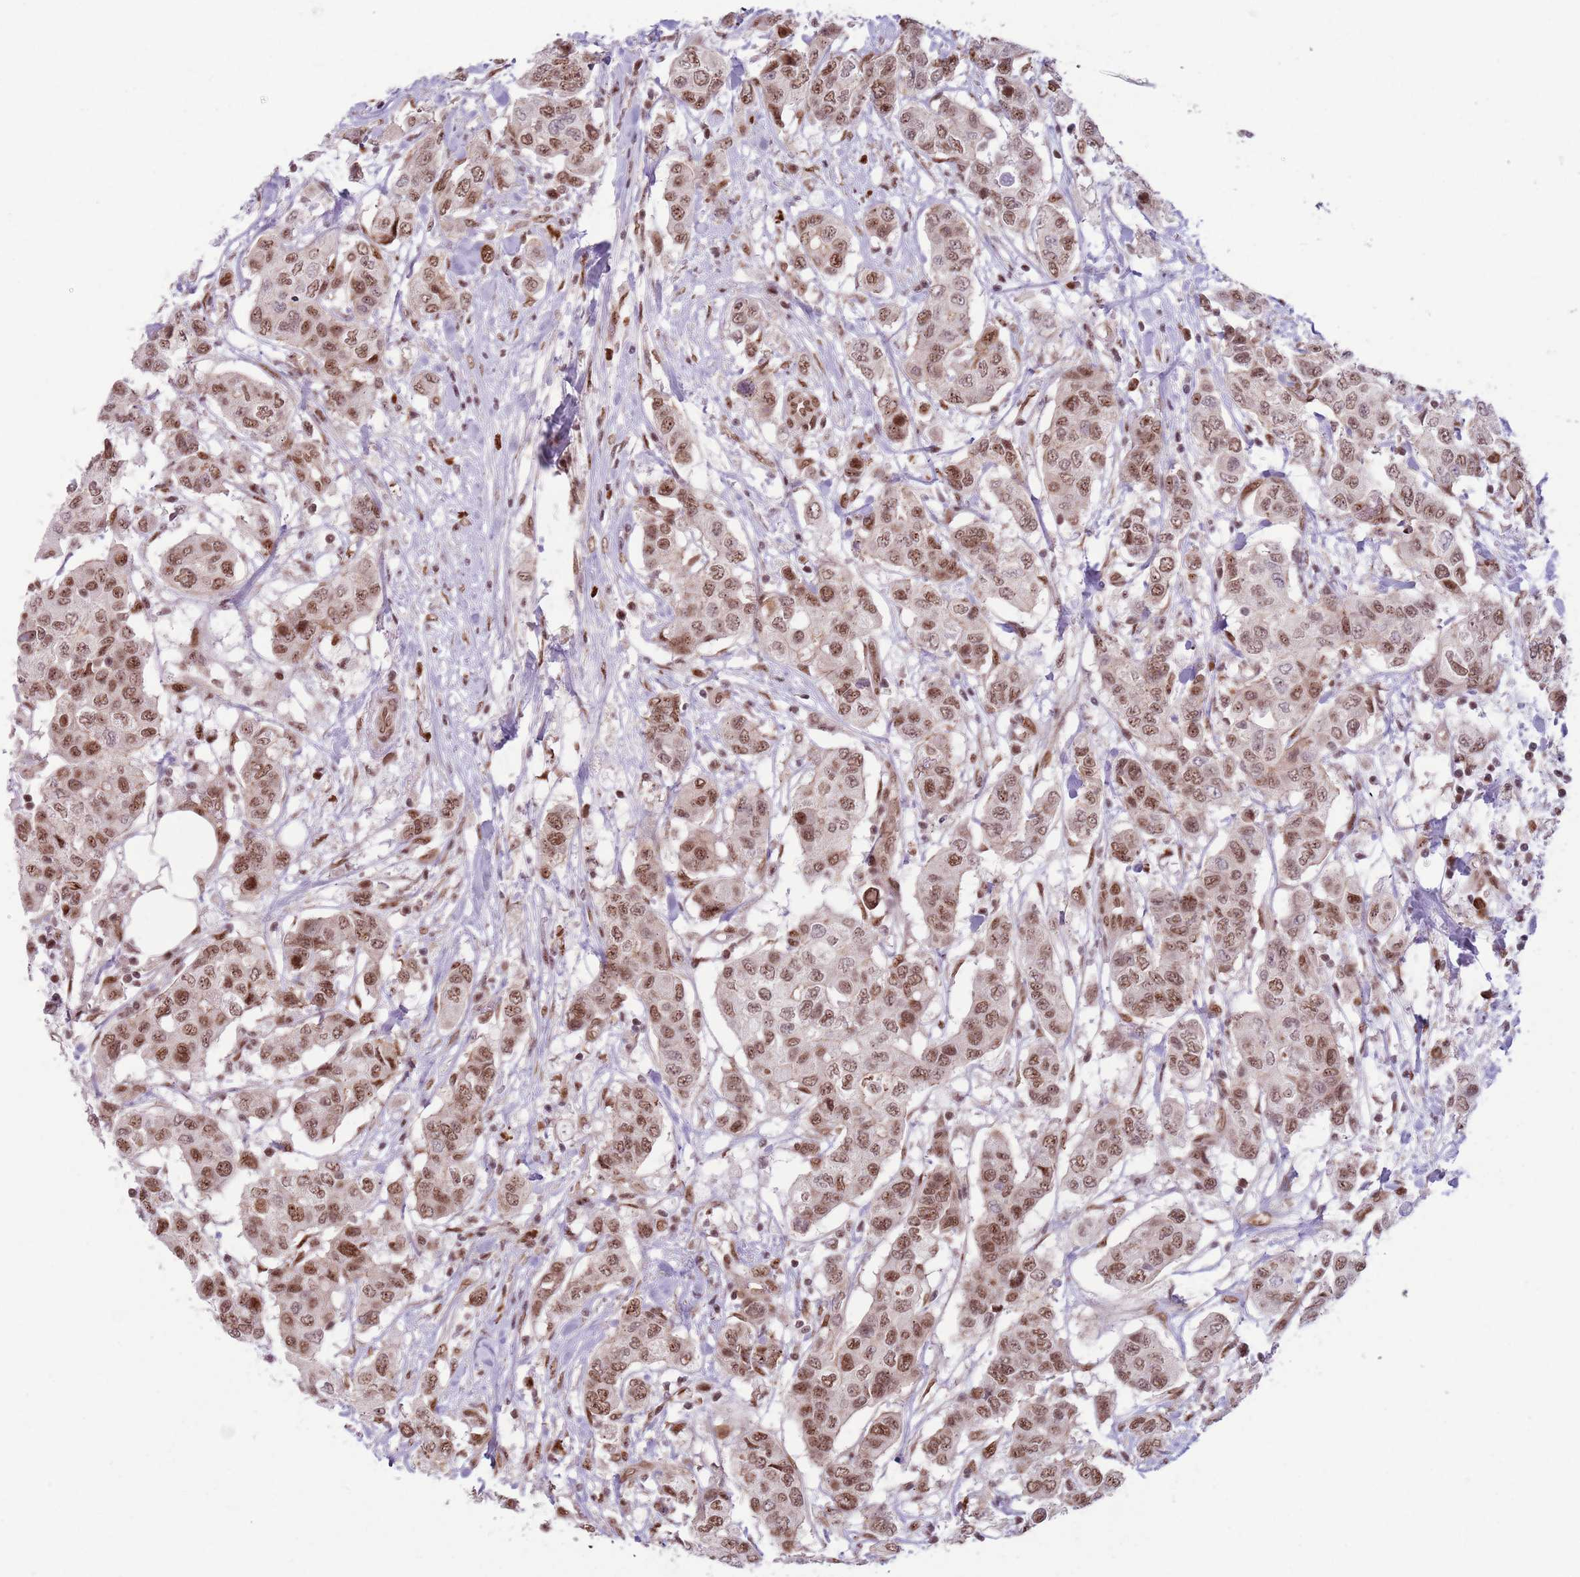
{"staining": {"intensity": "moderate", "quantity": ">75%", "location": "nuclear"}, "tissue": "breast cancer", "cell_type": "Tumor cells", "image_type": "cancer", "snomed": [{"axis": "morphology", "description": "Lobular carcinoma"}, {"axis": "topography", "description": "Breast"}], "caption": "Immunohistochemical staining of human breast cancer exhibits medium levels of moderate nuclear expression in approximately >75% of tumor cells.", "gene": "SIPA1L3", "patient": {"sex": "female", "age": 51}}